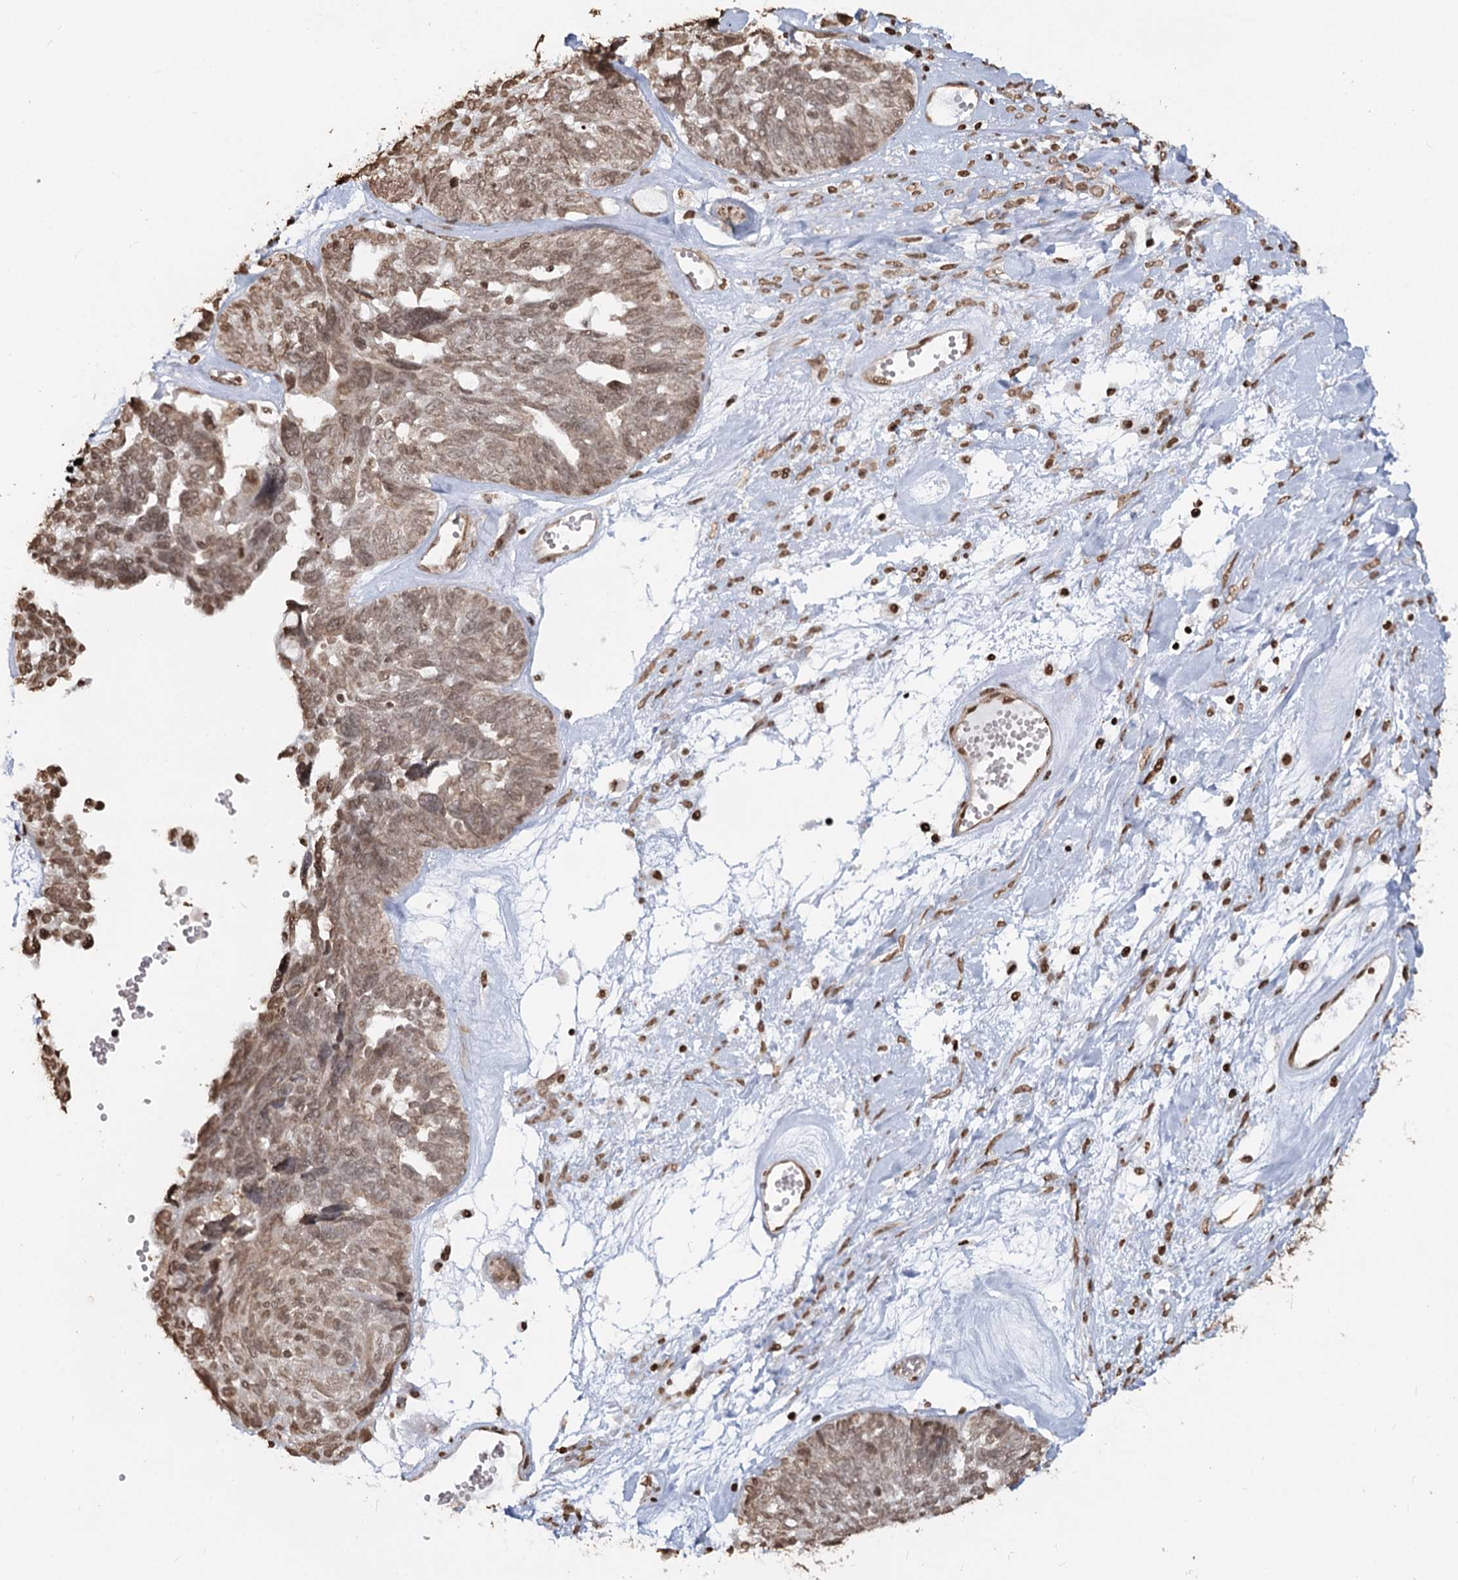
{"staining": {"intensity": "moderate", "quantity": ">75%", "location": "nuclear"}, "tissue": "ovarian cancer", "cell_type": "Tumor cells", "image_type": "cancer", "snomed": [{"axis": "morphology", "description": "Cystadenocarcinoma, serous, NOS"}, {"axis": "topography", "description": "Ovary"}], "caption": "Immunohistochemical staining of ovarian cancer (serous cystadenocarcinoma) reveals moderate nuclear protein staining in approximately >75% of tumor cells. (Brightfield microscopy of DAB IHC at high magnification).", "gene": "FAM13A", "patient": {"sex": "female", "age": 79}}